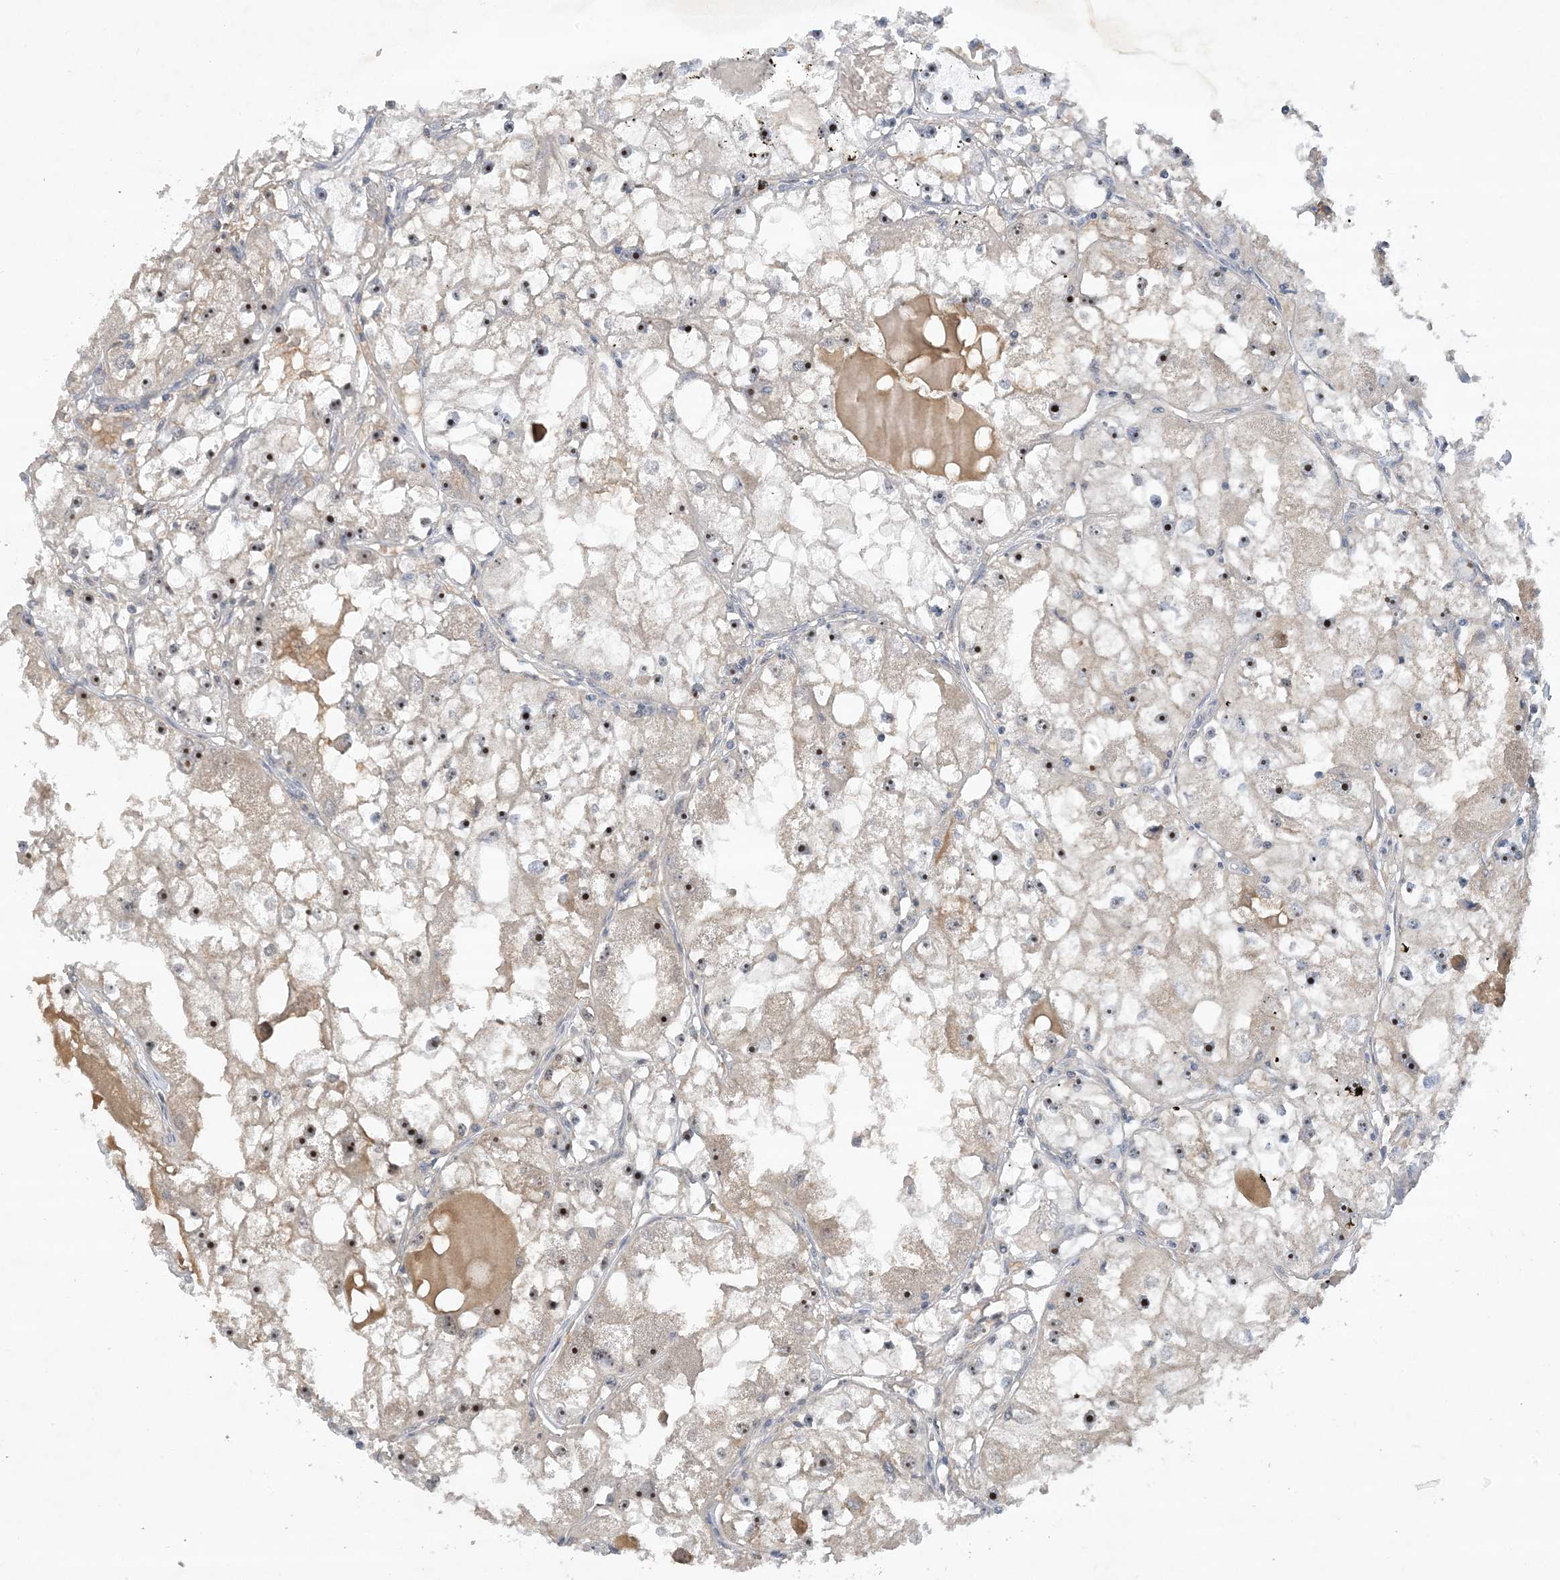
{"staining": {"intensity": "moderate", "quantity": ">75%", "location": "nuclear"}, "tissue": "renal cancer", "cell_type": "Tumor cells", "image_type": "cancer", "snomed": [{"axis": "morphology", "description": "Adenocarcinoma, NOS"}, {"axis": "topography", "description": "Kidney"}], "caption": "This micrograph exhibits immunohistochemistry (IHC) staining of human renal cancer, with medium moderate nuclear expression in about >75% of tumor cells.", "gene": "UBE2E1", "patient": {"sex": "male", "age": 56}}